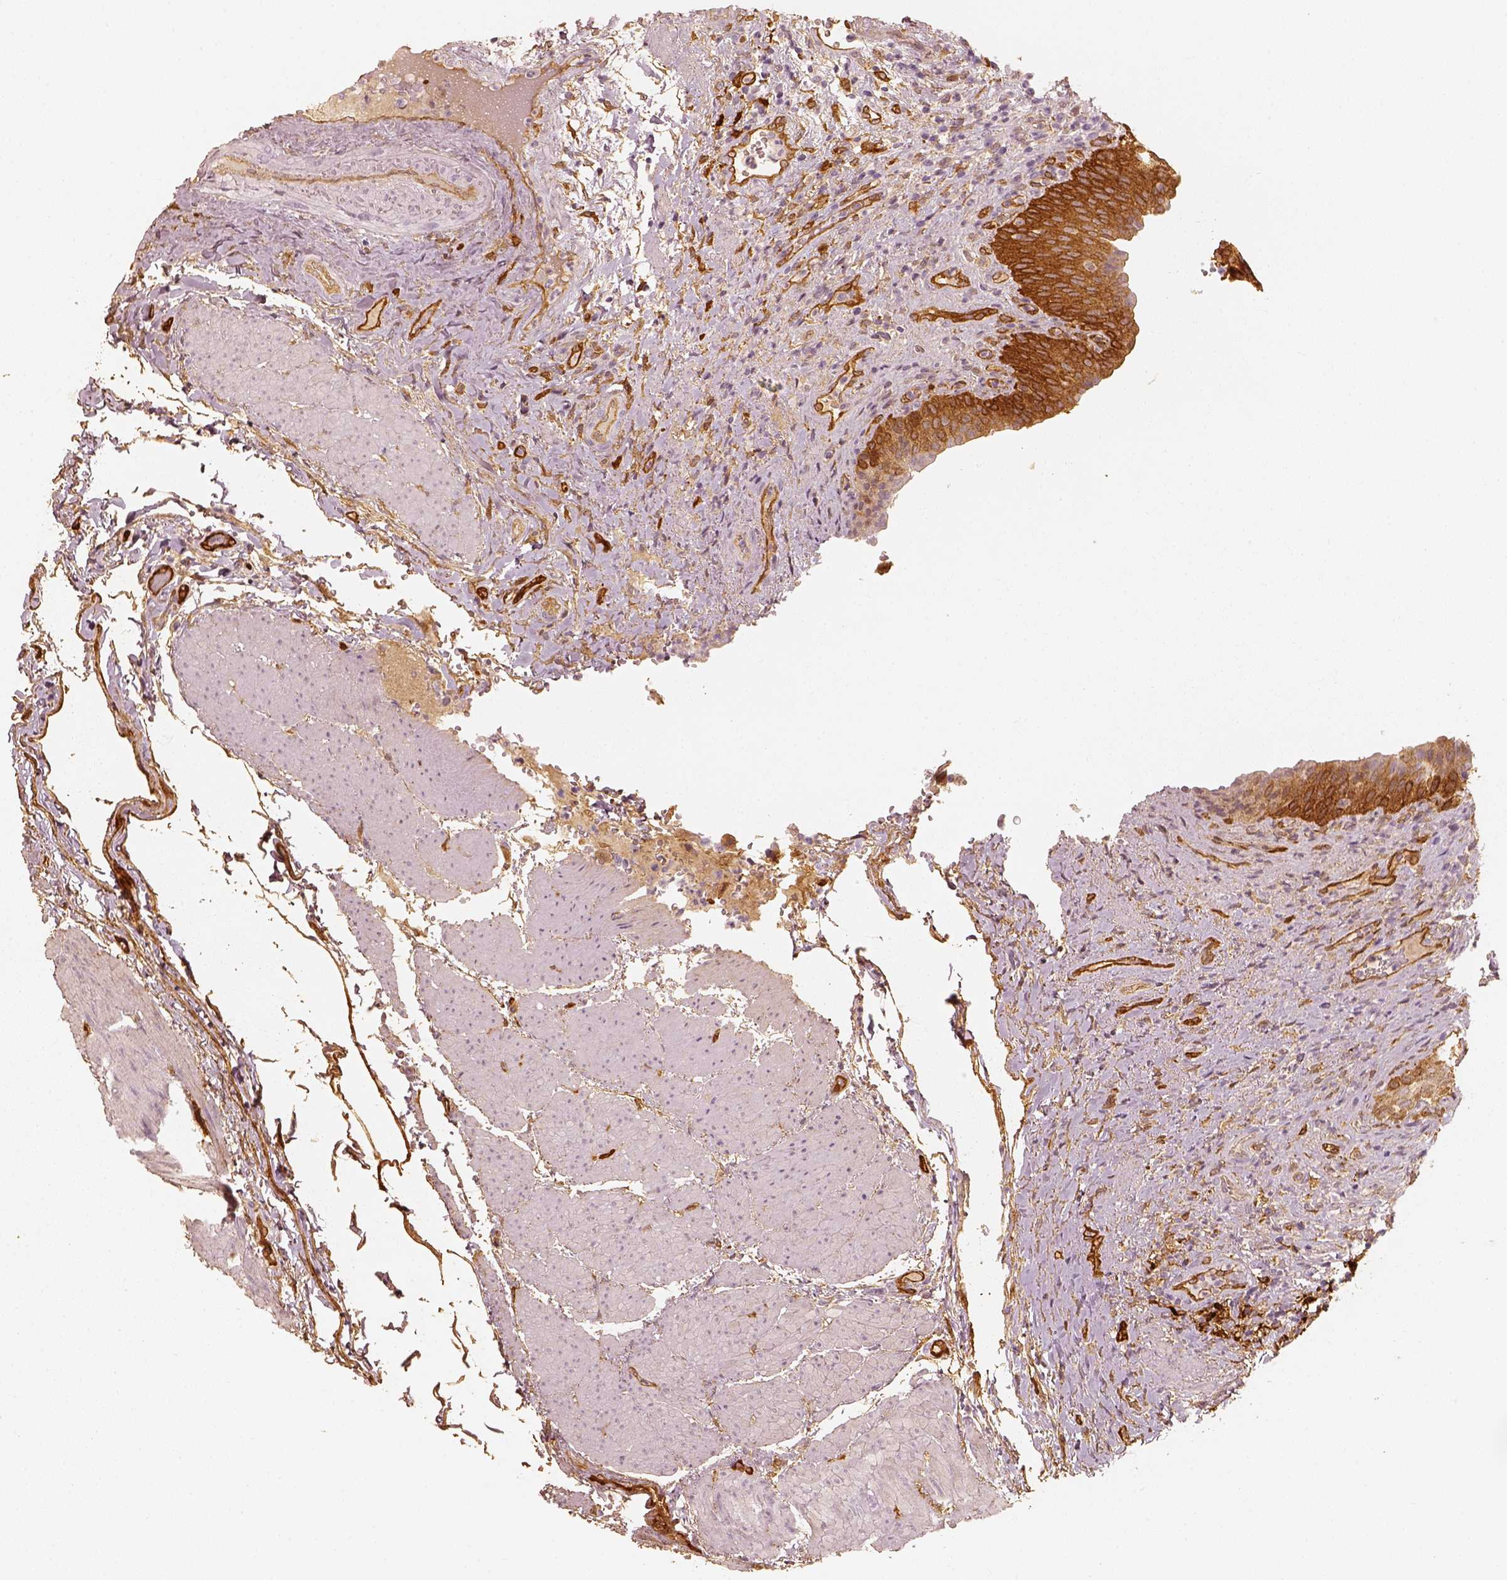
{"staining": {"intensity": "strong", "quantity": ">75%", "location": "cytoplasmic/membranous"}, "tissue": "urinary bladder", "cell_type": "Urothelial cells", "image_type": "normal", "snomed": [{"axis": "morphology", "description": "Normal tissue, NOS"}, {"axis": "topography", "description": "Urinary bladder"}], "caption": "DAB immunohistochemical staining of benign human urinary bladder reveals strong cytoplasmic/membranous protein staining in approximately >75% of urothelial cells.", "gene": "FSCN1", "patient": {"sex": "male", "age": 66}}